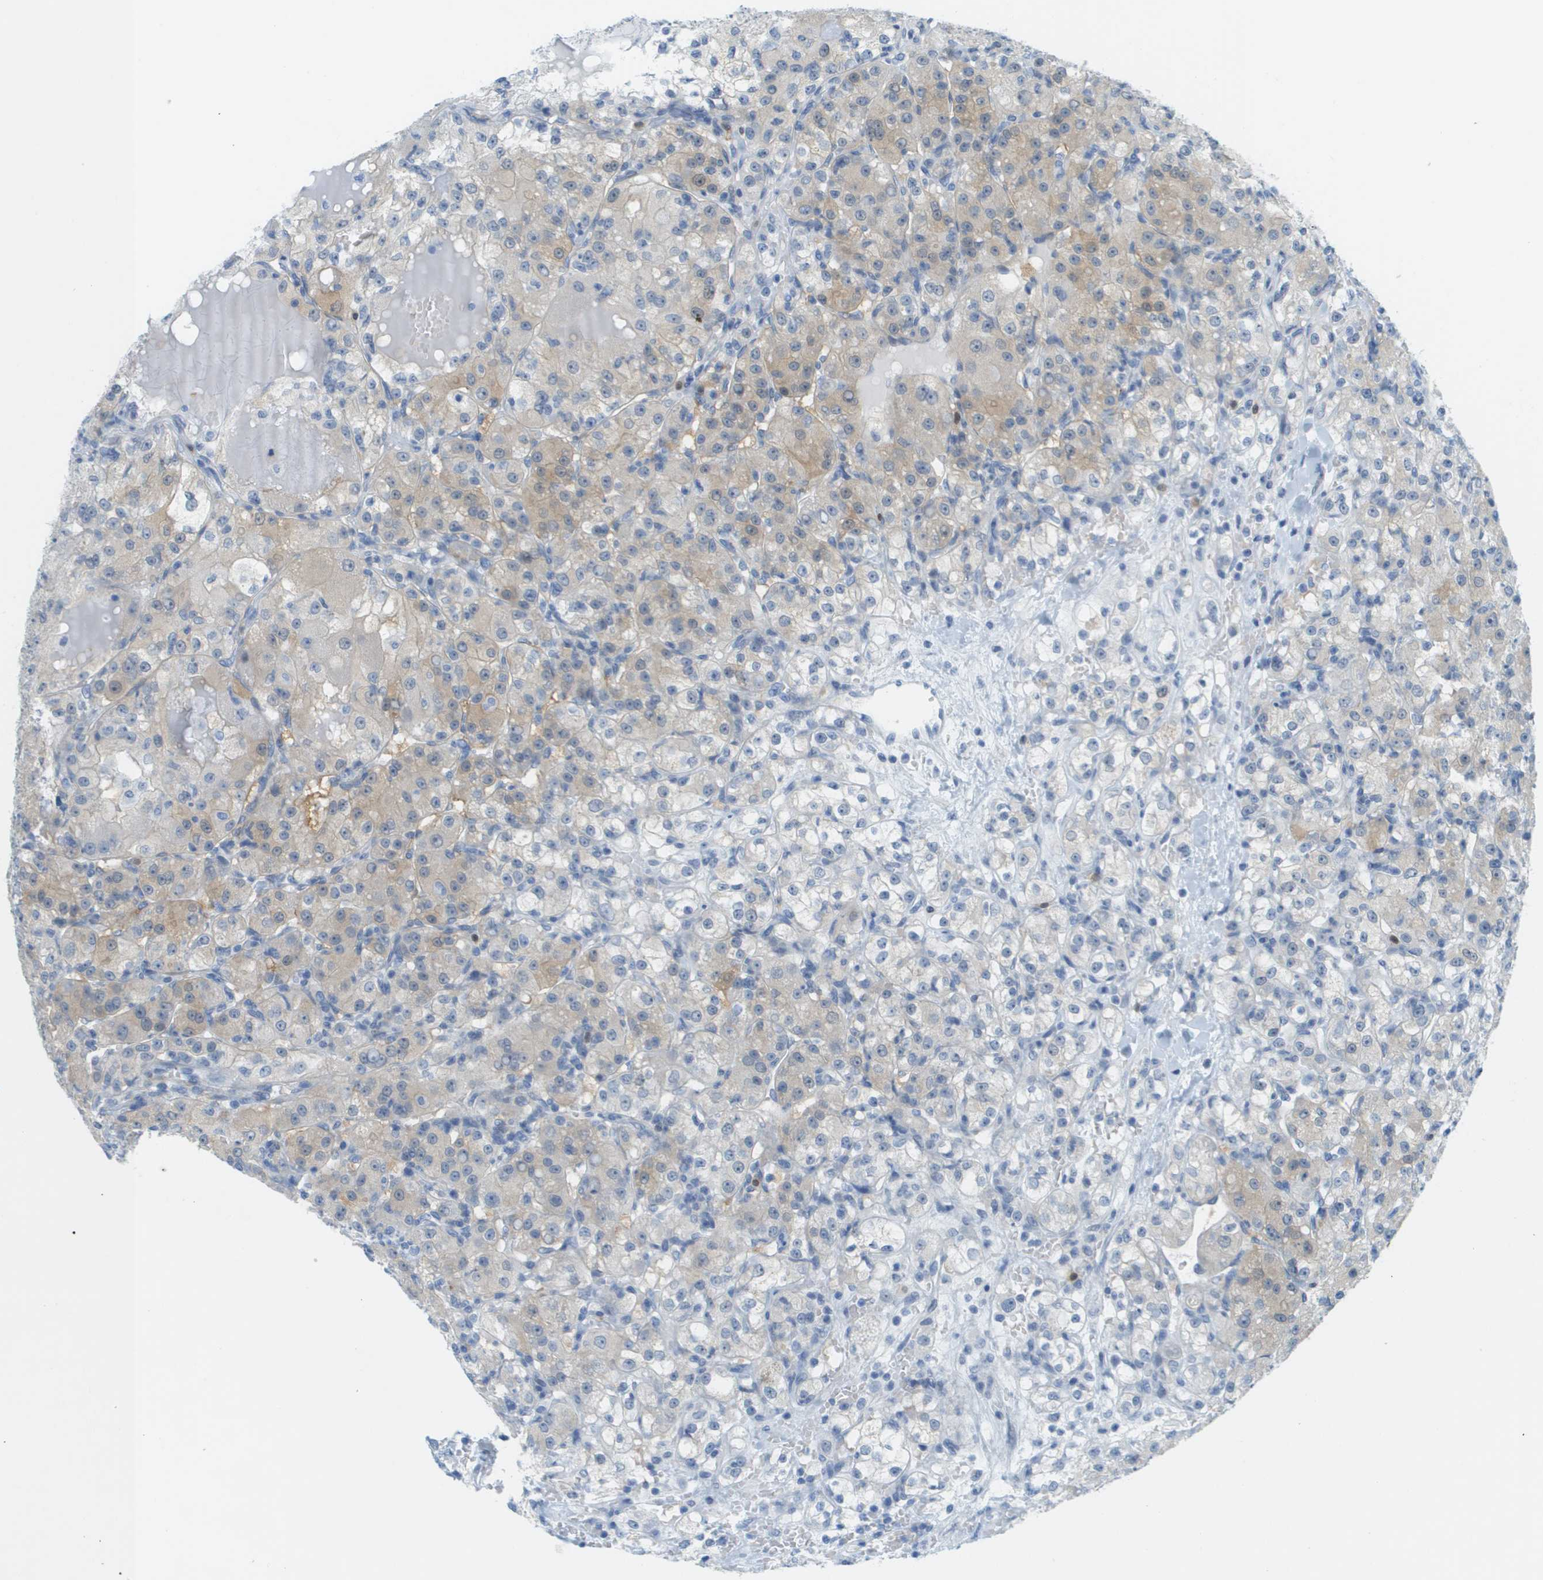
{"staining": {"intensity": "weak", "quantity": "<25%", "location": "cytoplasmic/membranous"}, "tissue": "renal cancer", "cell_type": "Tumor cells", "image_type": "cancer", "snomed": [{"axis": "morphology", "description": "Normal tissue, NOS"}, {"axis": "morphology", "description": "Adenocarcinoma, NOS"}, {"axis": "topography", "description": "Kidney"}], "caption": "IHC of human adenocarcinoma (renal) displays no expression in tumor cells.", "gene": "CUL9", "patient": {"sex": "male", "age": 61}}